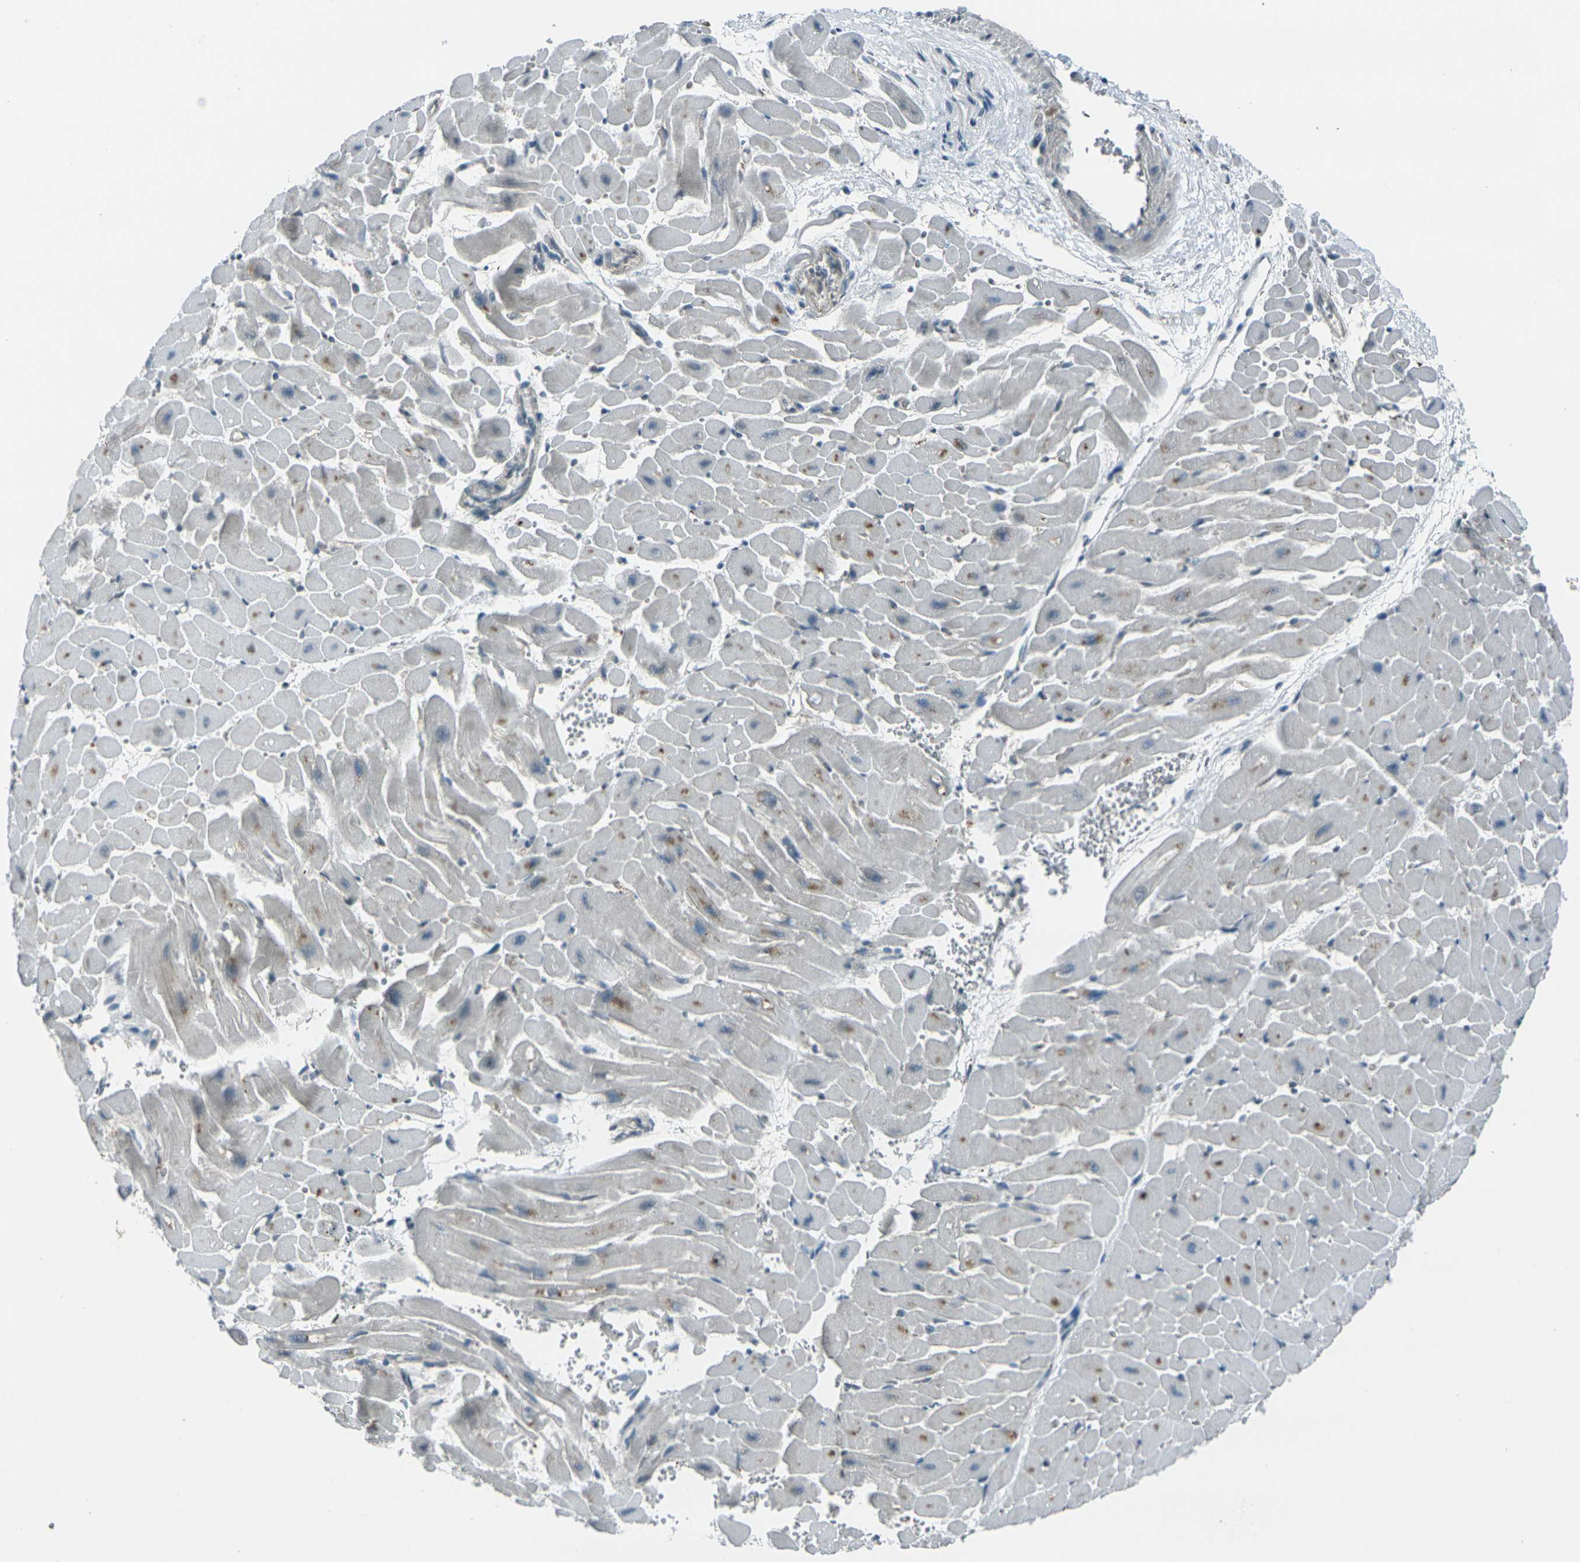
{"staining": {"intensity": "moderate", "quantity": "25%-75%", "location": "cytoplasmic/membranous"}, "tissue": "heart muscle", "cell_type": "Cardiomyocytes", "image_type": "normal", "snomed": [{"axis": "morphology", "description": "Normal tissue, NOS"}, {"axis": "topography", "description": "Heart"}], "caption": "Moderate cytoplasmic/membranous expression is appreciated in approximately 25%-75% of cardiomyocytes in unremarkable heart muscle.", "gene": "GPR19", "patient": {"sex": "male", "age": 45}}